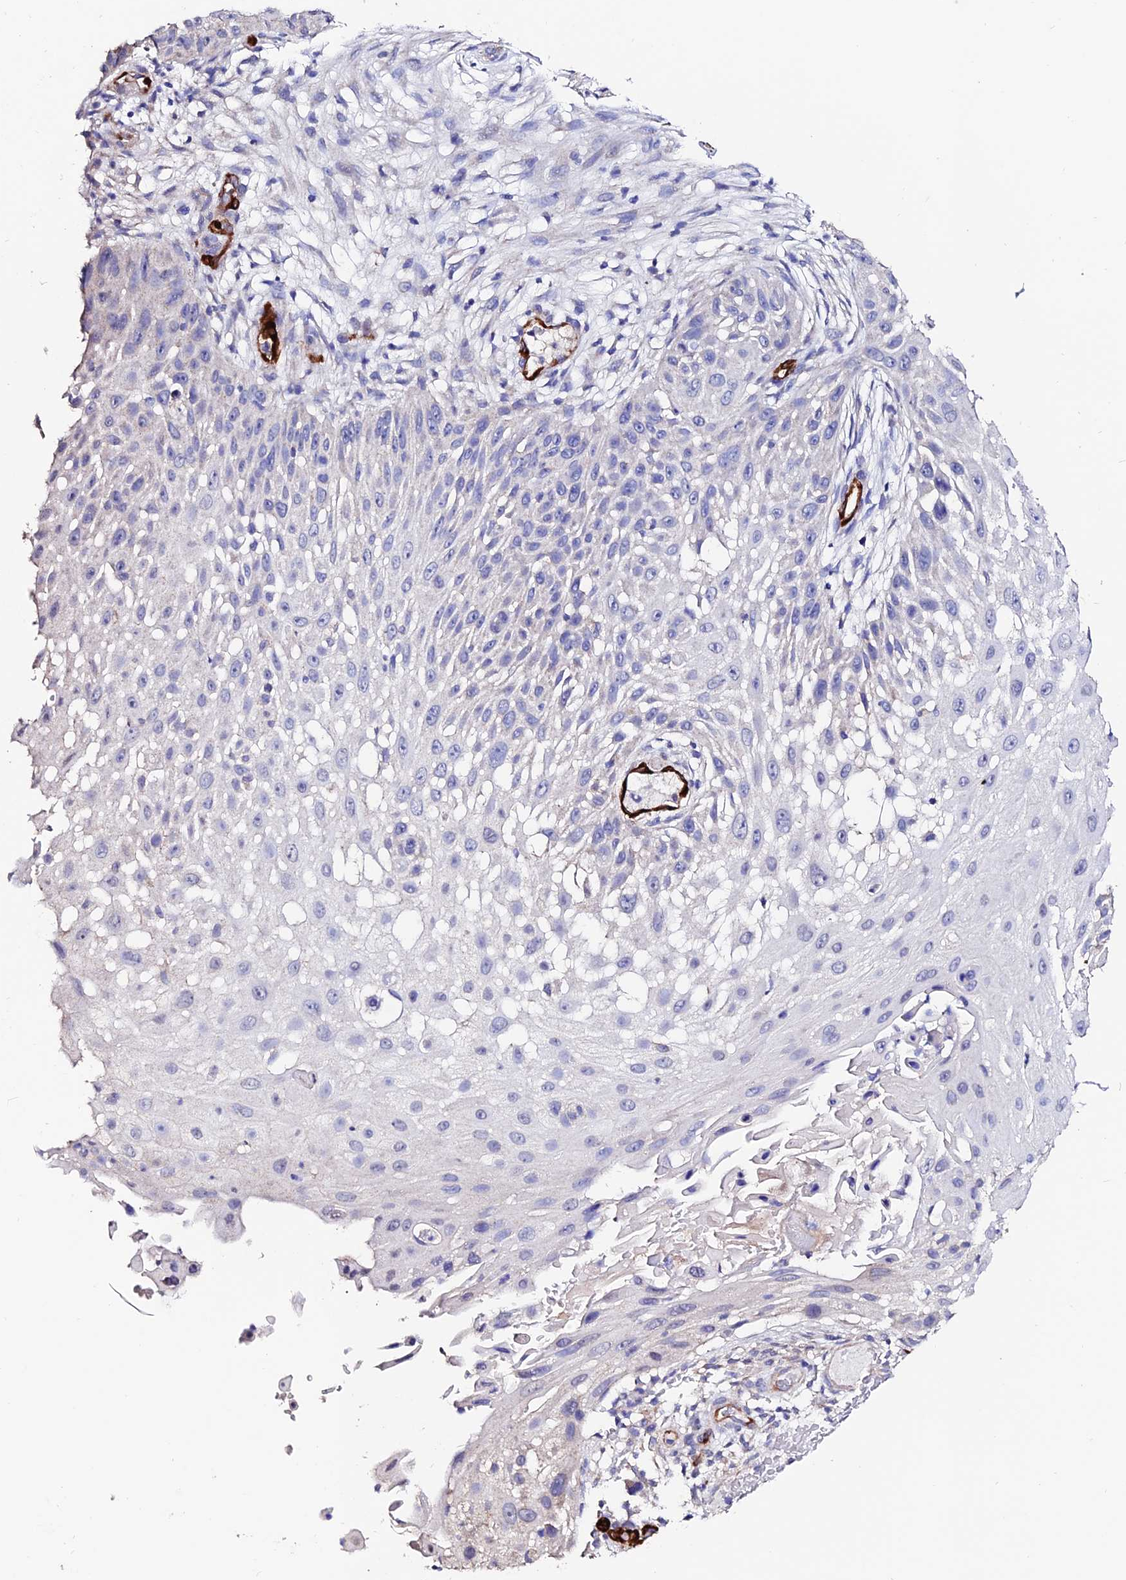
{"staining": {"intensity": "negative", "quantity": "none", "location": "none"}, "tissue": "skin cancer", "cell_type": "Tumor cells", "image_type": "cancer", "snomed": [{"axis": "morphology", "description": "Squamous cell carcinoma, NOS"}, {"axis": "topography", "description": "Skin"}], "caption": "An IHC micrograph of skin cancer is shown. There is no staining in tumor cells of skin cancer. (Stains: DAB IHC with hematoxylin counter stain, Microscopy: brightfield microscopy at high magnification).", "gene": "ESM1", "patient": {"sex": "female", "age": 44}}